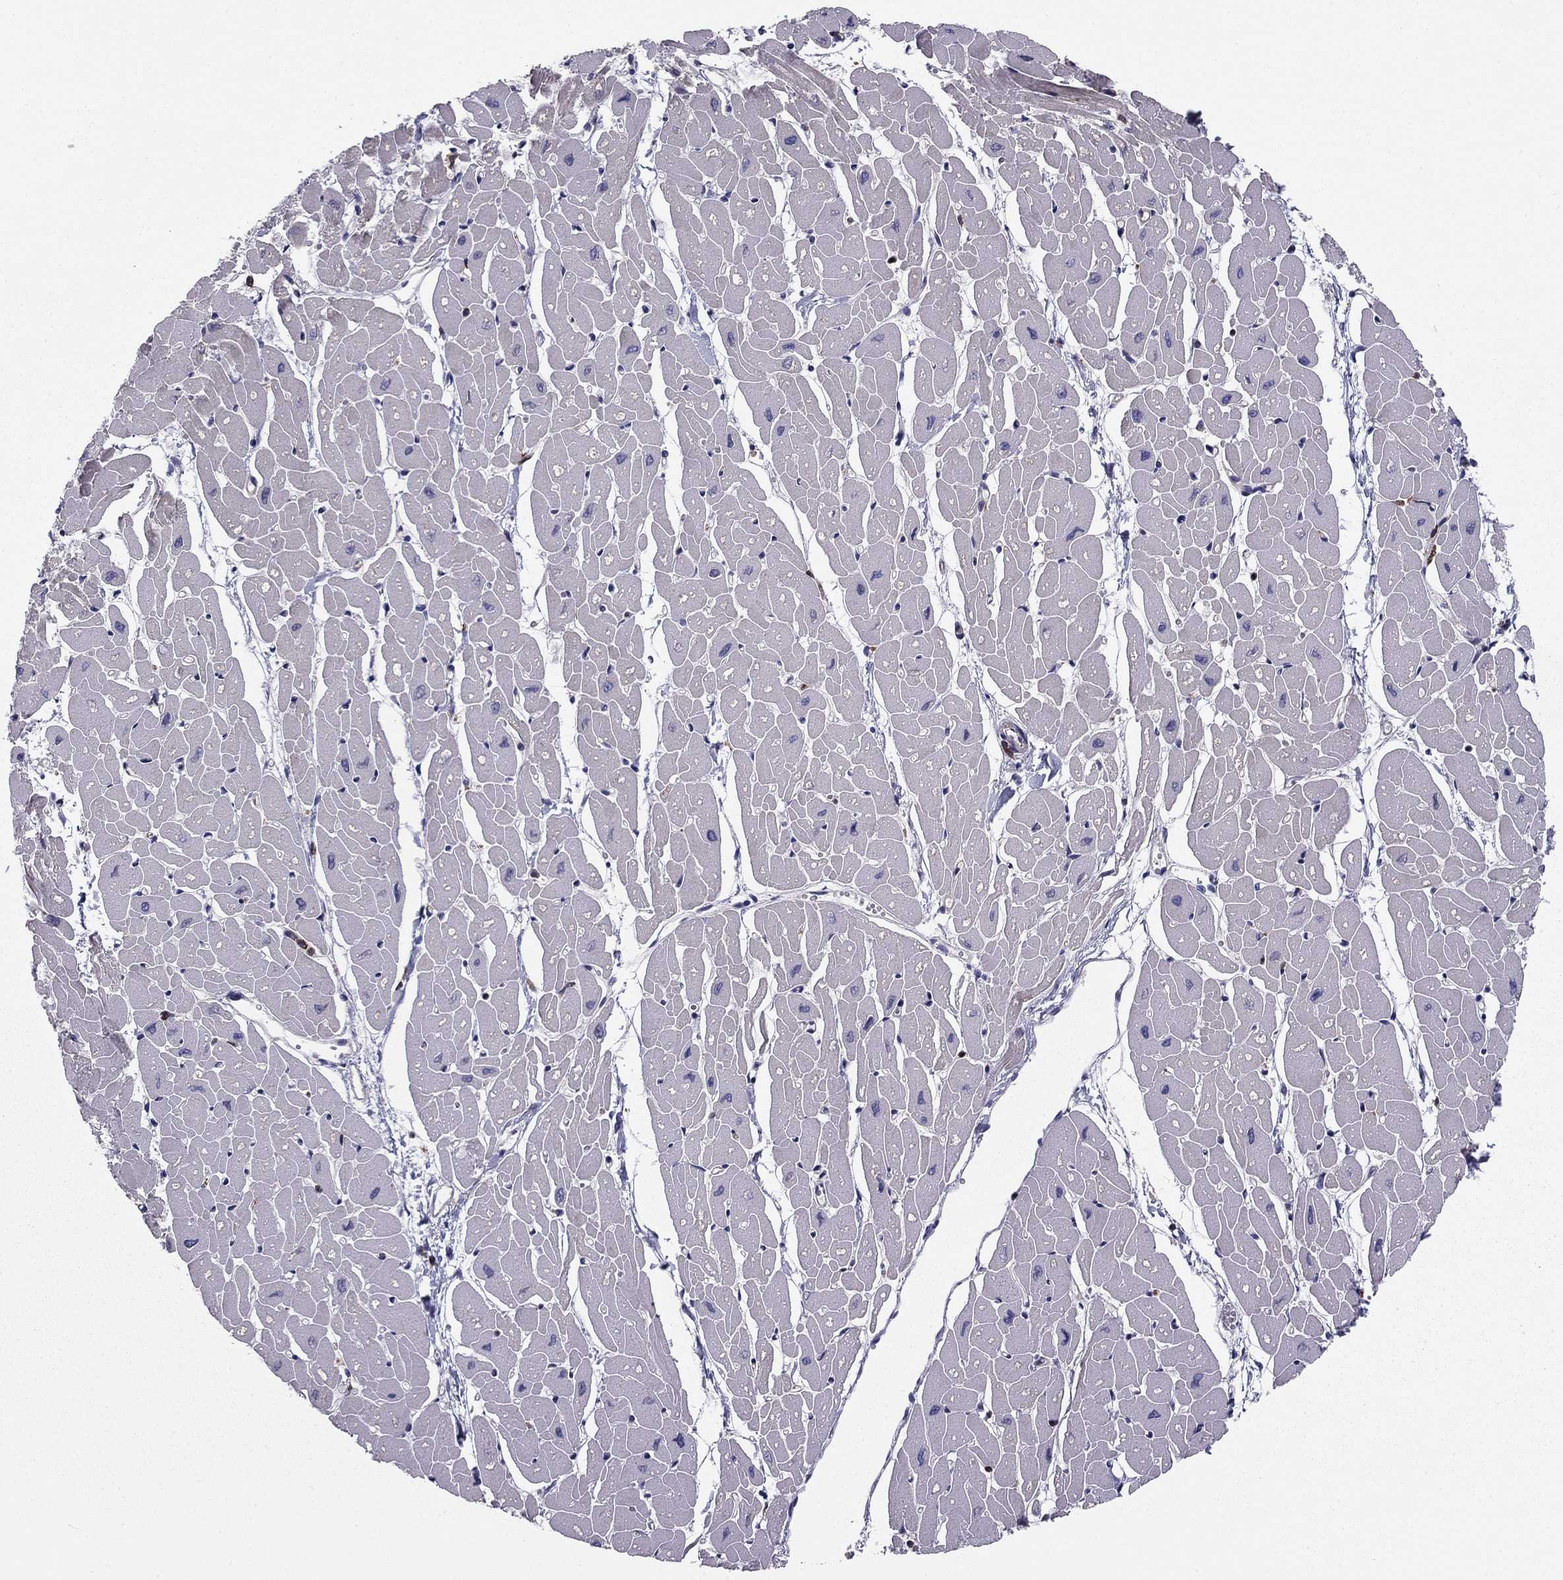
{"staining": {"intensity": "negative", "quantity": "none", "location": "none"}, "tissue": "heart muscle", "cell_type": "Cardiomyocytes", "image_type": "normal", "snomed": [{"axis": "morphology", "description": "Normal tissue, NOS"}, {"axis": "topography", "description": "Heart"}], "caption": "Immunohistochemical staining of benign human heart muscle demonstrates no significant expression in cardiomyocytes. (Immunohistochemistry (ihc), brightfield microscopy, high magnification).", "gene": "ALG6", "patient": {"sex": "male", "age": 57}}